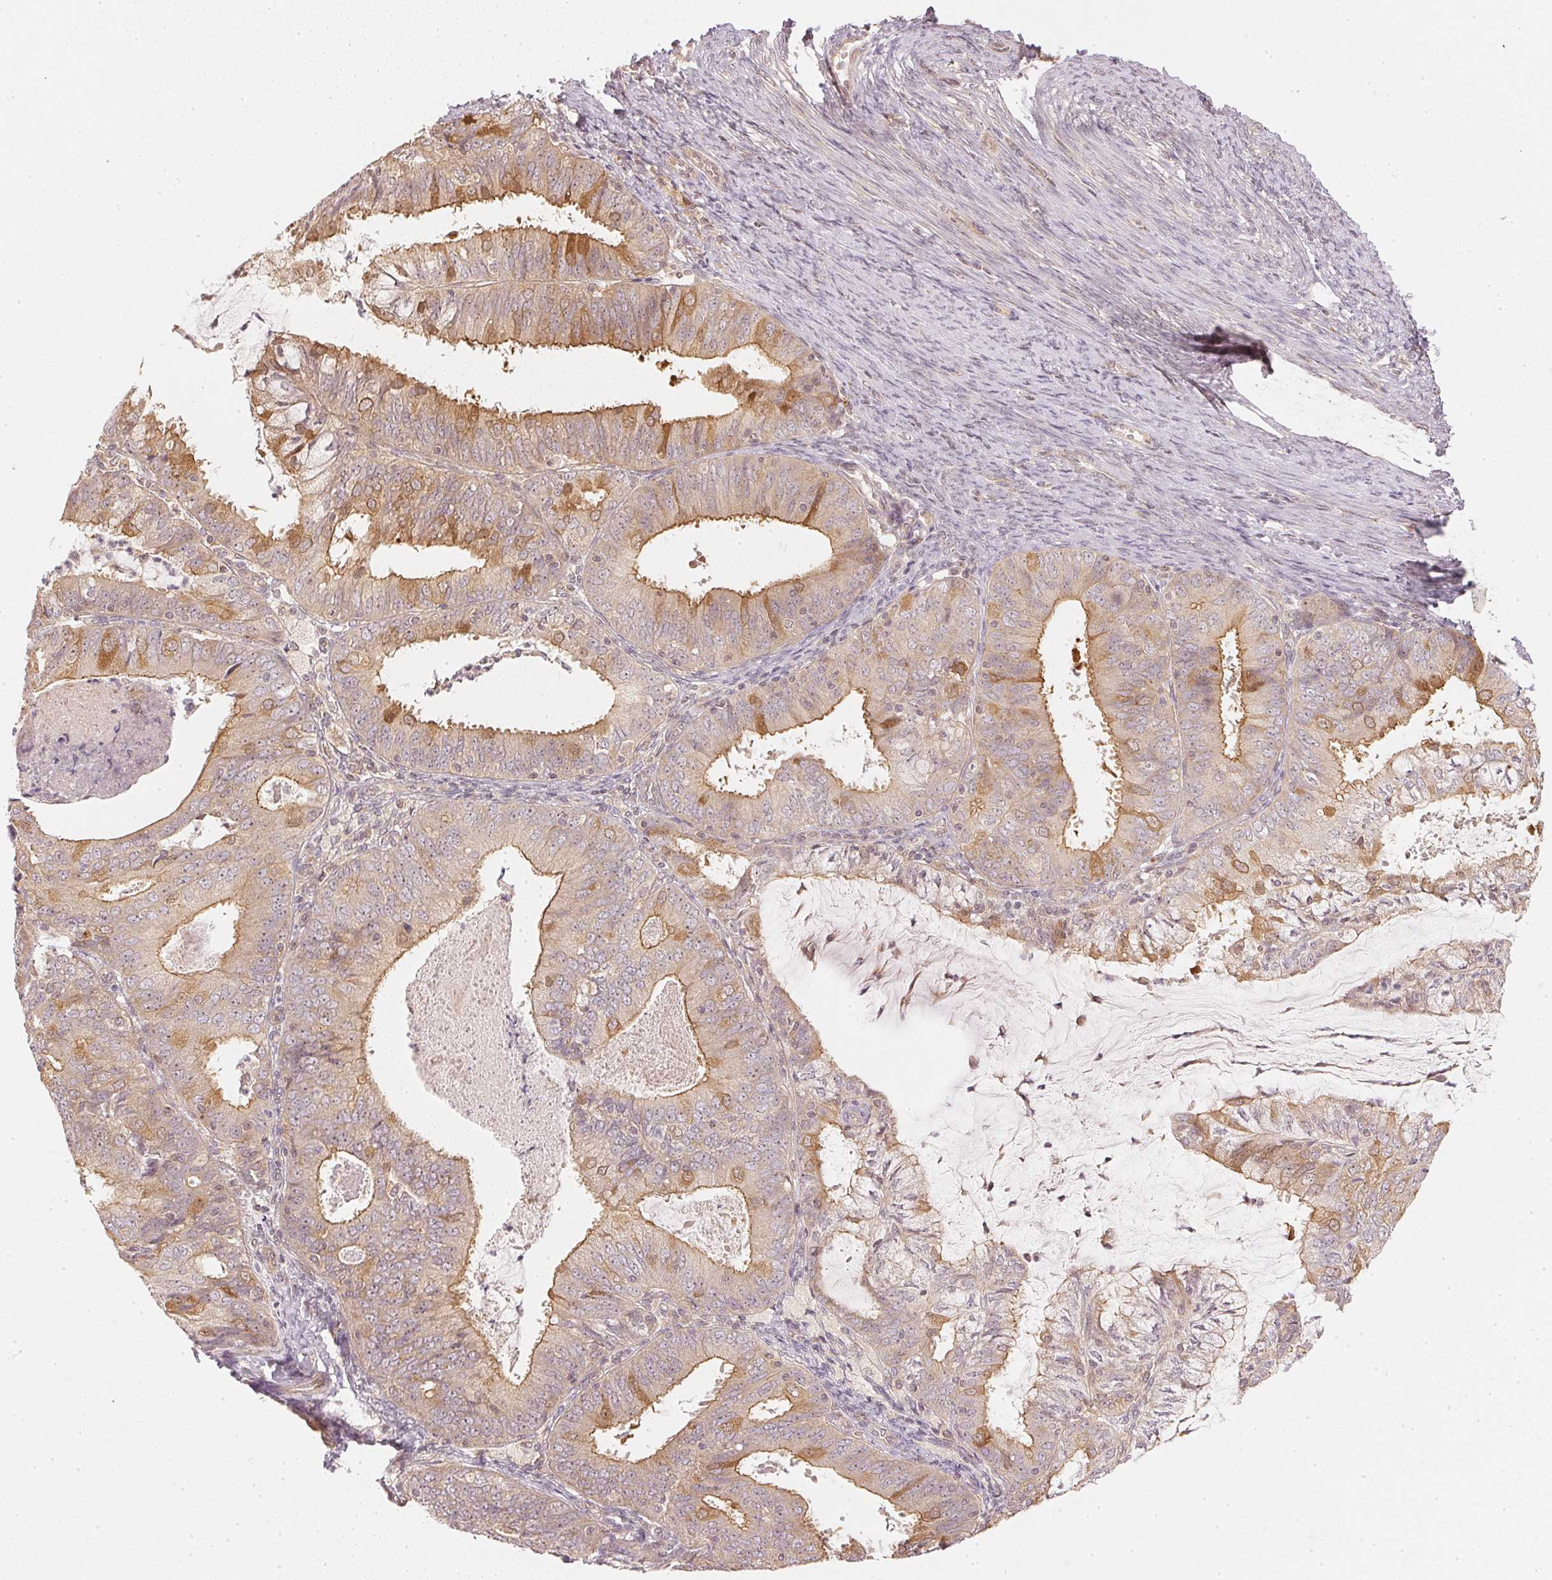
{"staining": {"intensity": "moderate", "quantity": "25%-75%", "location": "cytoplasmic/membranous"}, "tissue": "endometrial cancer", "cell_type": "Tumor cells", "image_type": "cancer", "snomed": [{"axis": "morphology", "description": "Adenocarcinoma, NOS"}, {"axis": "topography", "description": "Endometrium"}], "caption": "Human endometrial adenocarcinoma stained for a protein (brown) displays moderate cytoplasmic/membranous positive expression in about 25%-75% of tumor cells.", "gene": "WDR54", "patient": {"sex": "female", "age": 57}}